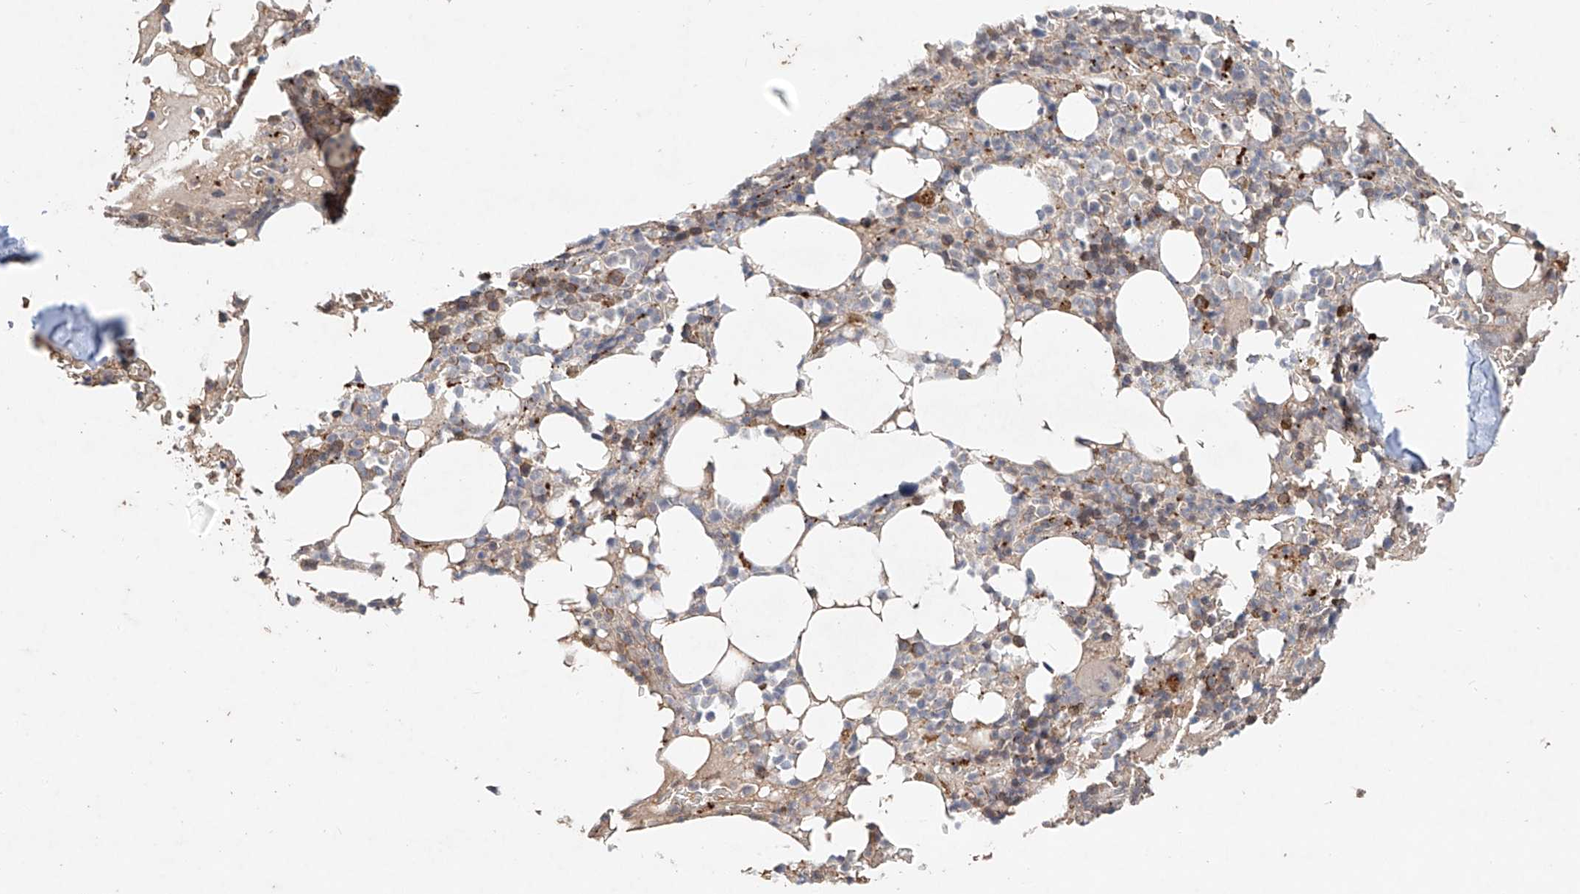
{"staining": {"intensity": "weak", "quantity": "25%-75%", "location": "cytoplasmic/membranous"}, "tissue": "bone marrow", "cell_type": "Hematopoietic cells", "image_type": "normal", "snomed": [{"axis": "morphology", "description": "Normal tissue, NOS"}, {"axis": "topography", "description": "Bone marrow"}], "caption": "The immunohistochemical stain labels weak cytoplasmic/membranous expression in hematopoietic cells of normal bone marrow. The protein of interest is stained brown, and the nuclei are stained in blue (DAB (3,3'-diaminobenzidine) IHC with brightfield microscopy, high magnification).", "gene": "FASTK", "patient": {"sex": "male", "age": 58}}